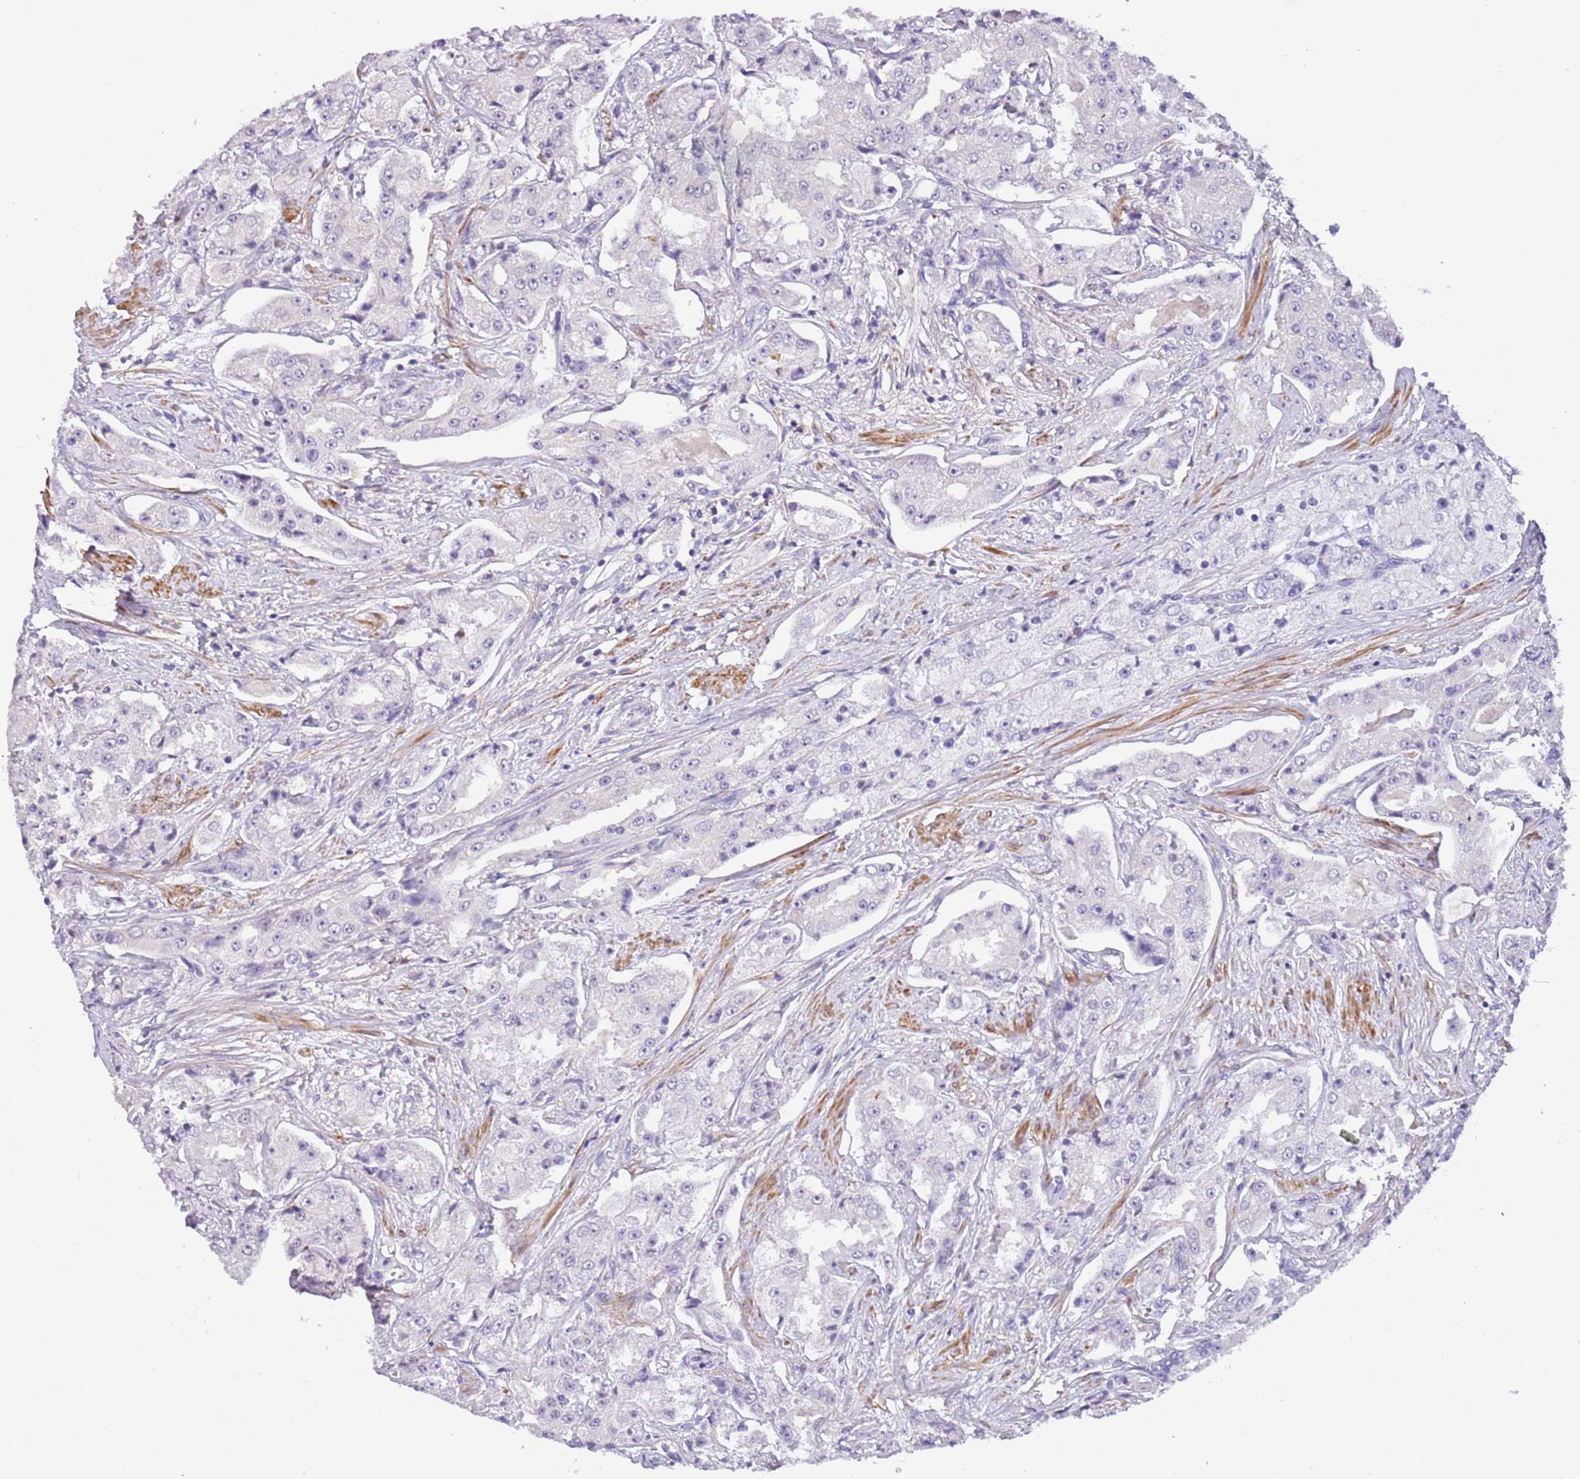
{"staining": {"intensity": "negative", "quantity": "none", "location": "none"}, "tissue": "prostate cancer", "cell_type": "Tumor cells", "image_type": "cancer", "snomed": [{"axis": "morphology", "description": "Adenocarcinoma, High grade"}, {"axis": "topography", "description": "Prostate"}], "caption": "Tumor cells show no significant staining in prostate cancer. (DAB IHC with hematoxylin counter stain).", "gene": "PCGF2", "patient": {"sex": "male", "age": 73}}